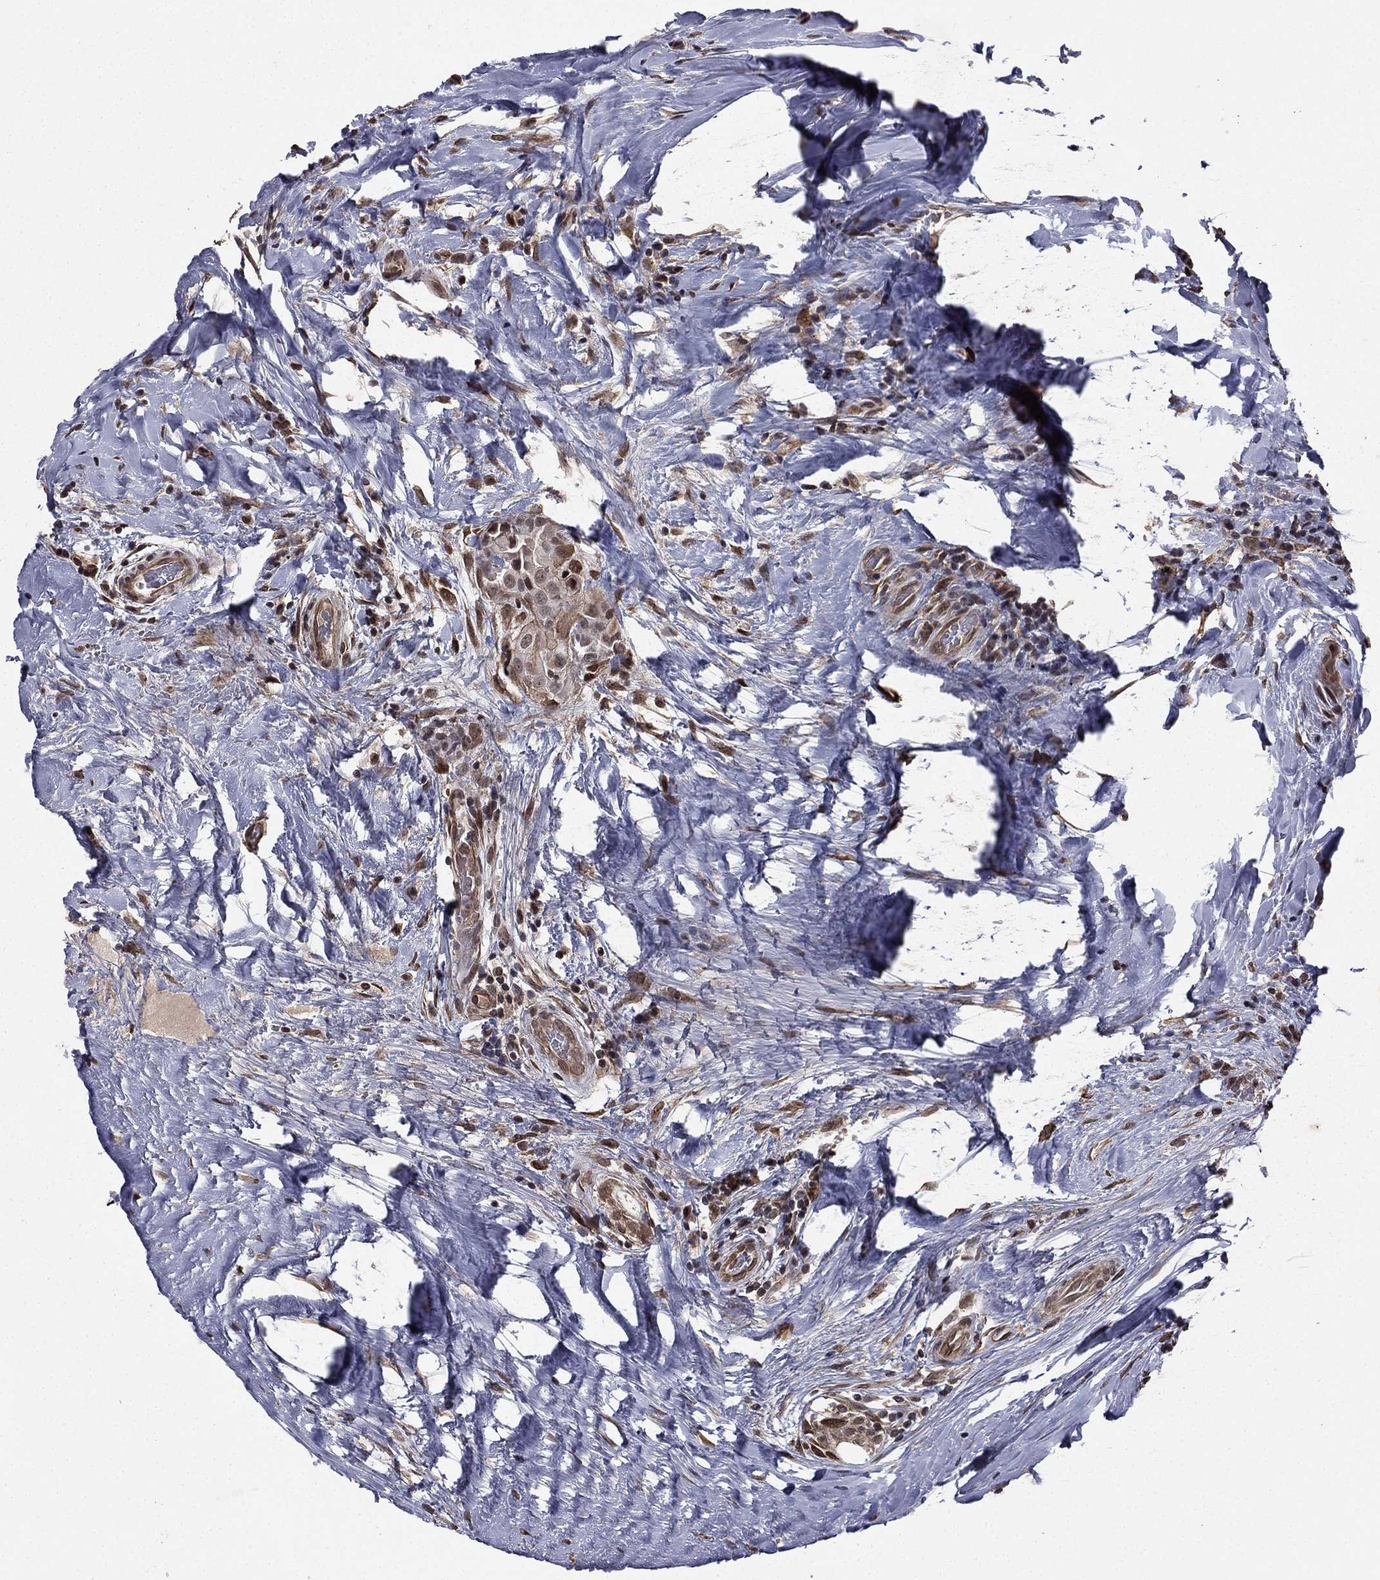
{"staining": {"intensity": "moderate", "quantity": "<25%", "location": "nuclear"}, "tissue": "thyroid cancer", "cell_type": "Tumor cells", "image_type": "cancer", "snomed": [{"axis": "morphology", "description": "Papillary adenocarcinoma, NOS"}, {"axis": "topography", "description": "Thyroid gland"}], "caption": "Thyroid cancer stained for a protein (brown) demonstrates moderate nuclear positive staining in about <25% of tumor cells.", "gene": "RARB", "patient": {"sex": "male", "age": 61}}